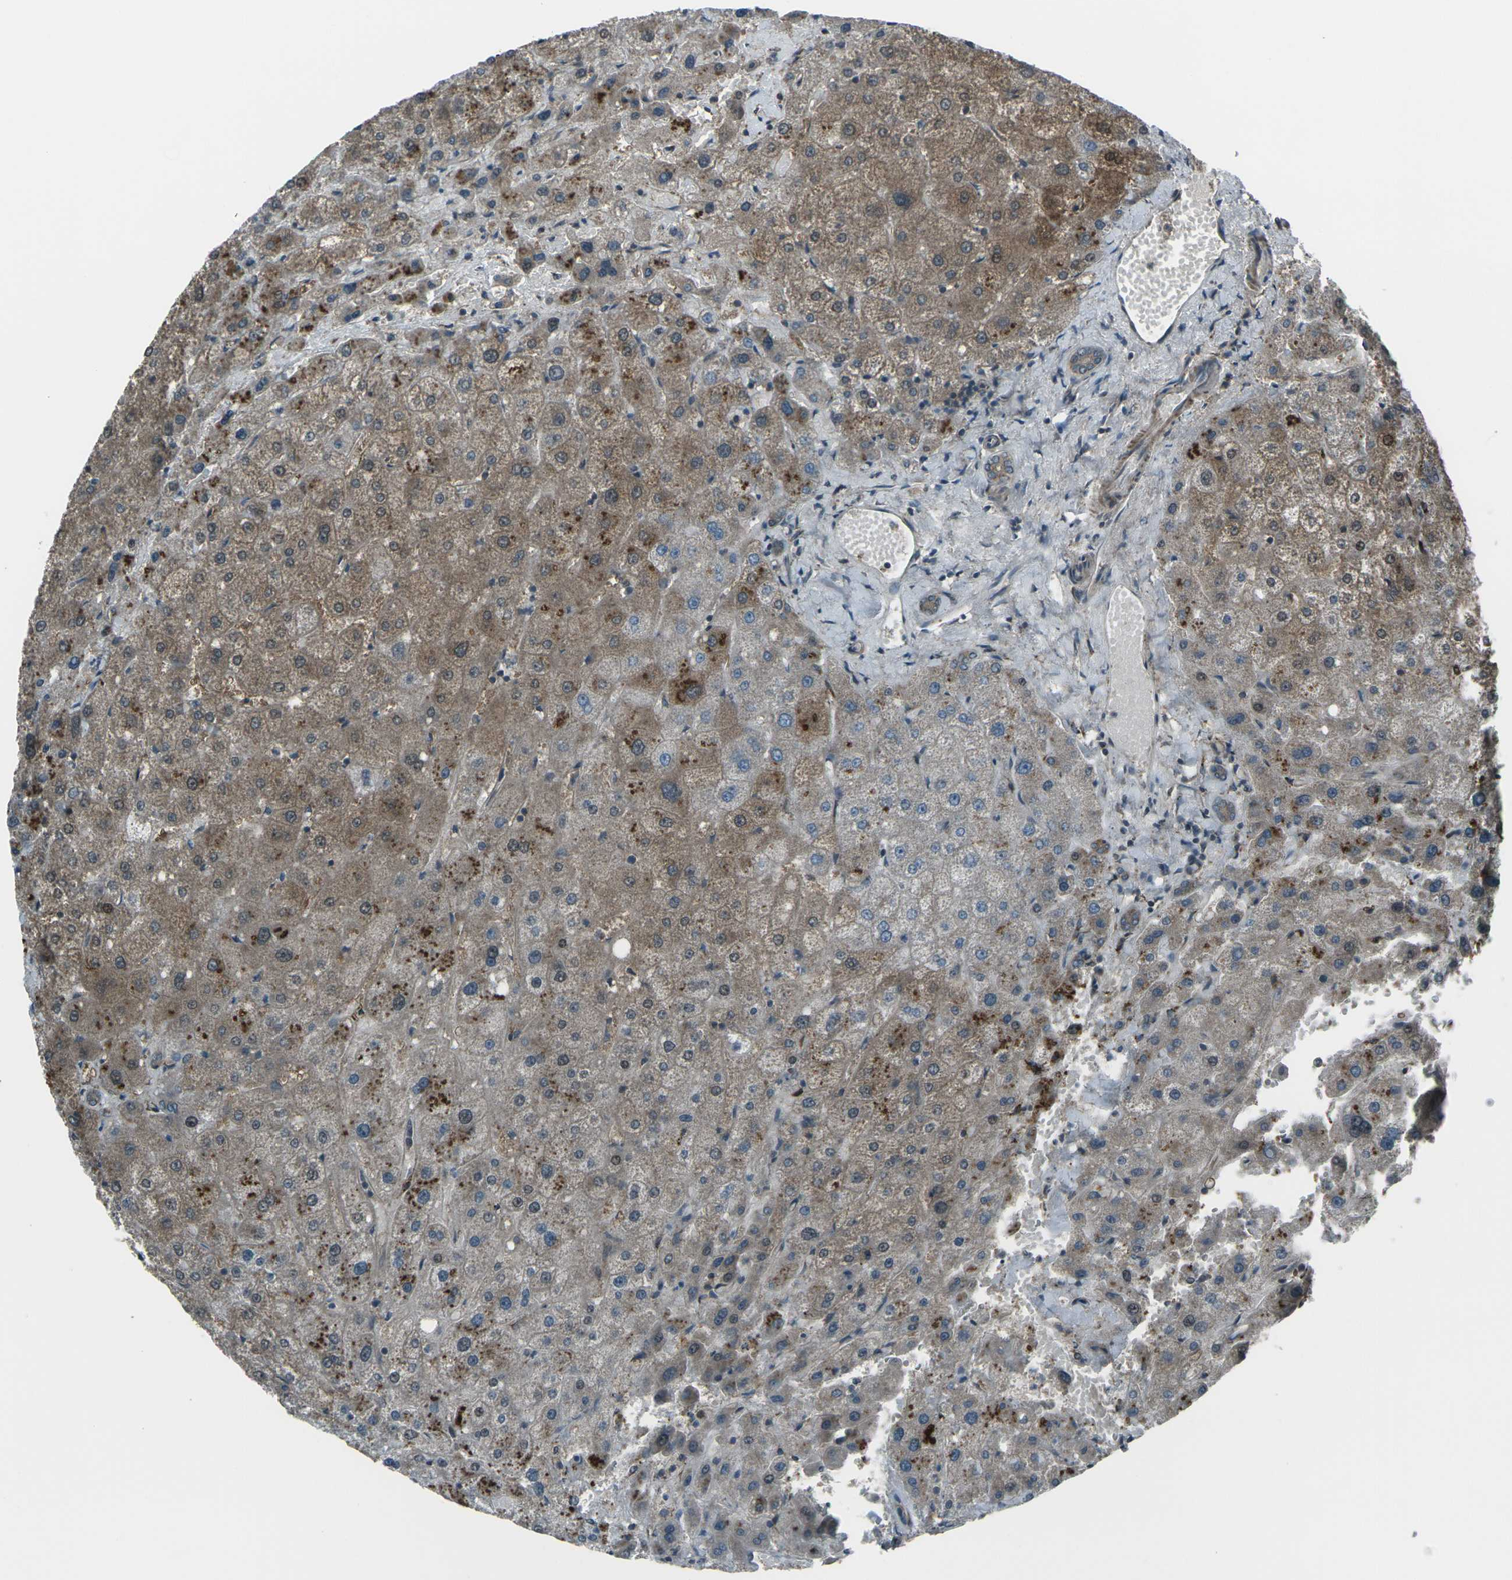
{"staining": {"intensity": "moderate", "quantity": ">75%", "location": "cytoplasmic/membranous"}, "tissue": "liver", "cell_type": "Cholangiocytes", "image_type": "normal", "snomed": [{"axis": "morphology", "description": "Normal tissue, NOS"}, {"axis": "topography", "description": "Liver"}], "caption": "IHC histopathology image of normal liver stained for a protein (brown), which reveals medium levels of moderate cytoplasmic/membranous staining in approximately >75% of cholangiocytes.", "gene": "LSMEM1", "patient": {"sex": "male", "age": 73}}